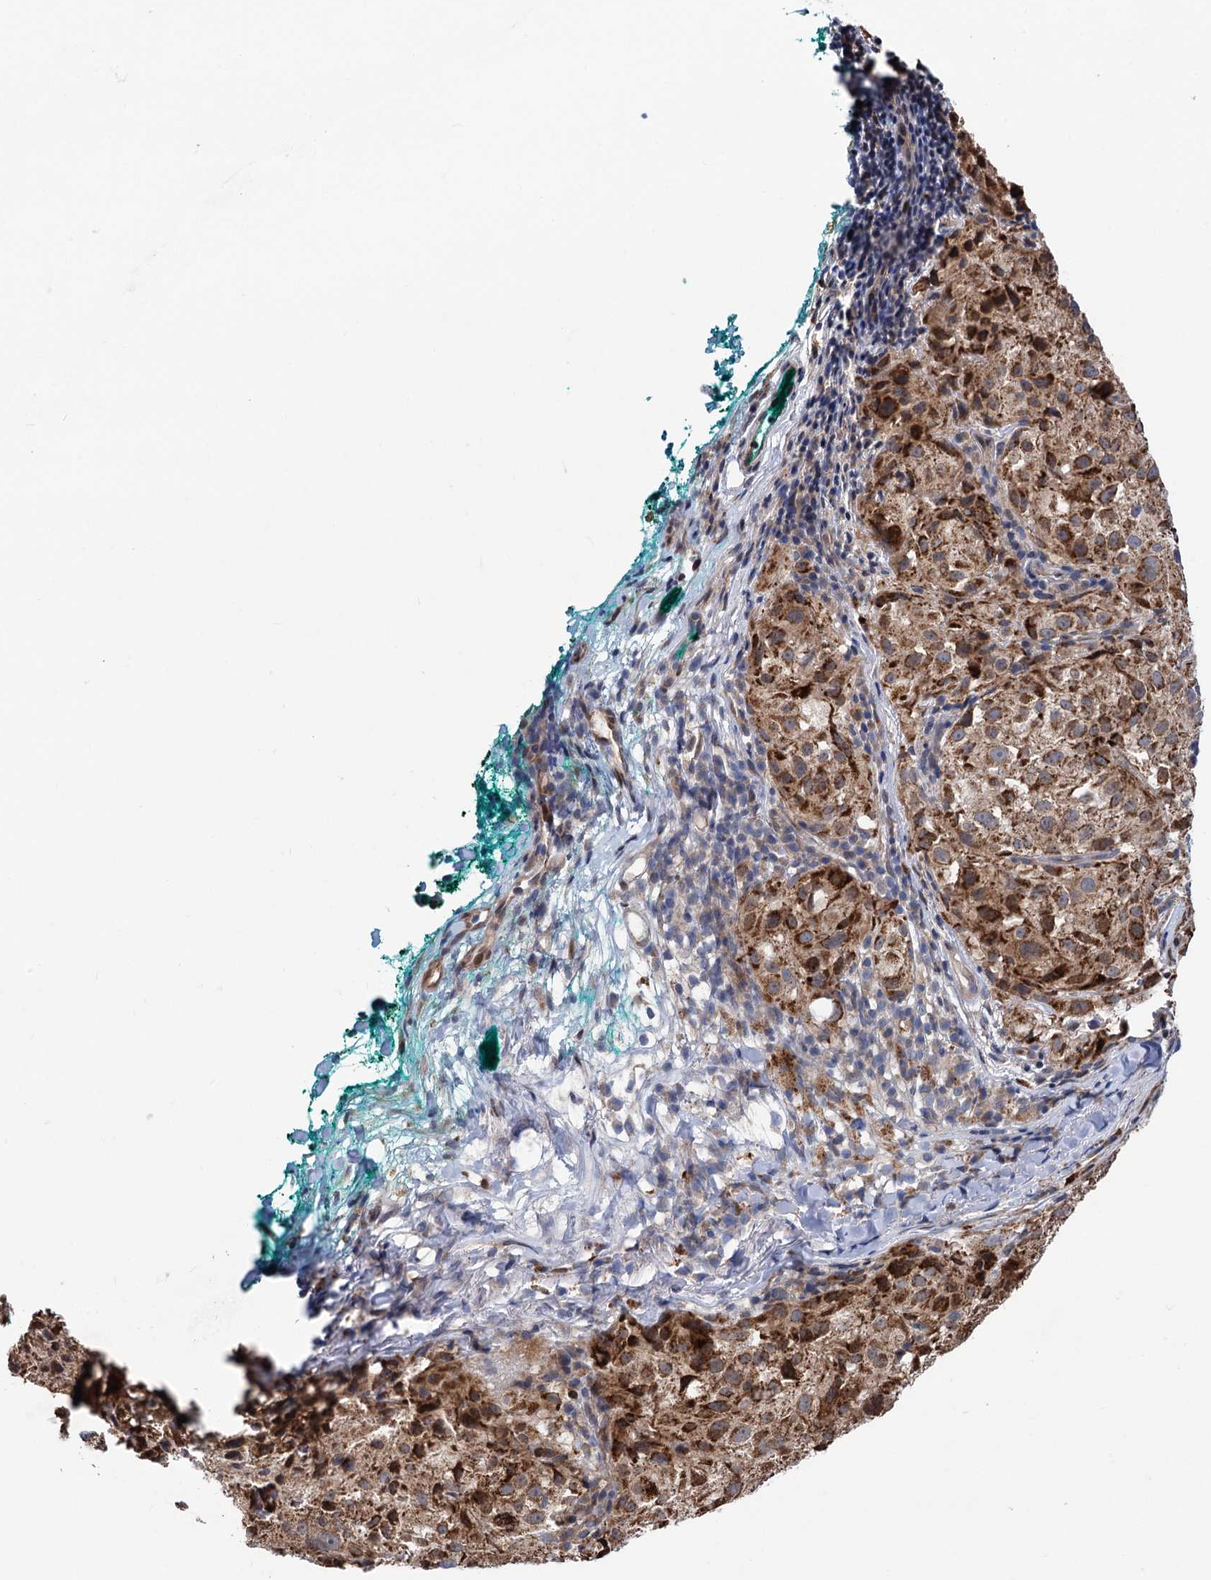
{"staining": {"intensity": "moderate", "quantity": ">75%", "location": "cytoplasmic/membranous"}, "tissue": "melanoma", "cell_type": "Tumor cells", "image_type": "cancer", "snomed": [{"axis": "morphology", "description": "Necrosis, NOS"}, {"axis": "morphology", "description": "Malignant melanoma, NOS"}, {"axis": "topography", "description": "Skin"}], "caption": "Protein expression analysis of human malignant melanoma reveals moderate cytoplasmic/membranous staining in approximately >75% of tumor cells. The staining was performed using DAB to visualize the protein expression in brown, while the nuclei were stained in blue with hematoxylin (Magnification: 20x).", "gene": "UBR1", "patient": {"sex": "female", "age": 87}}